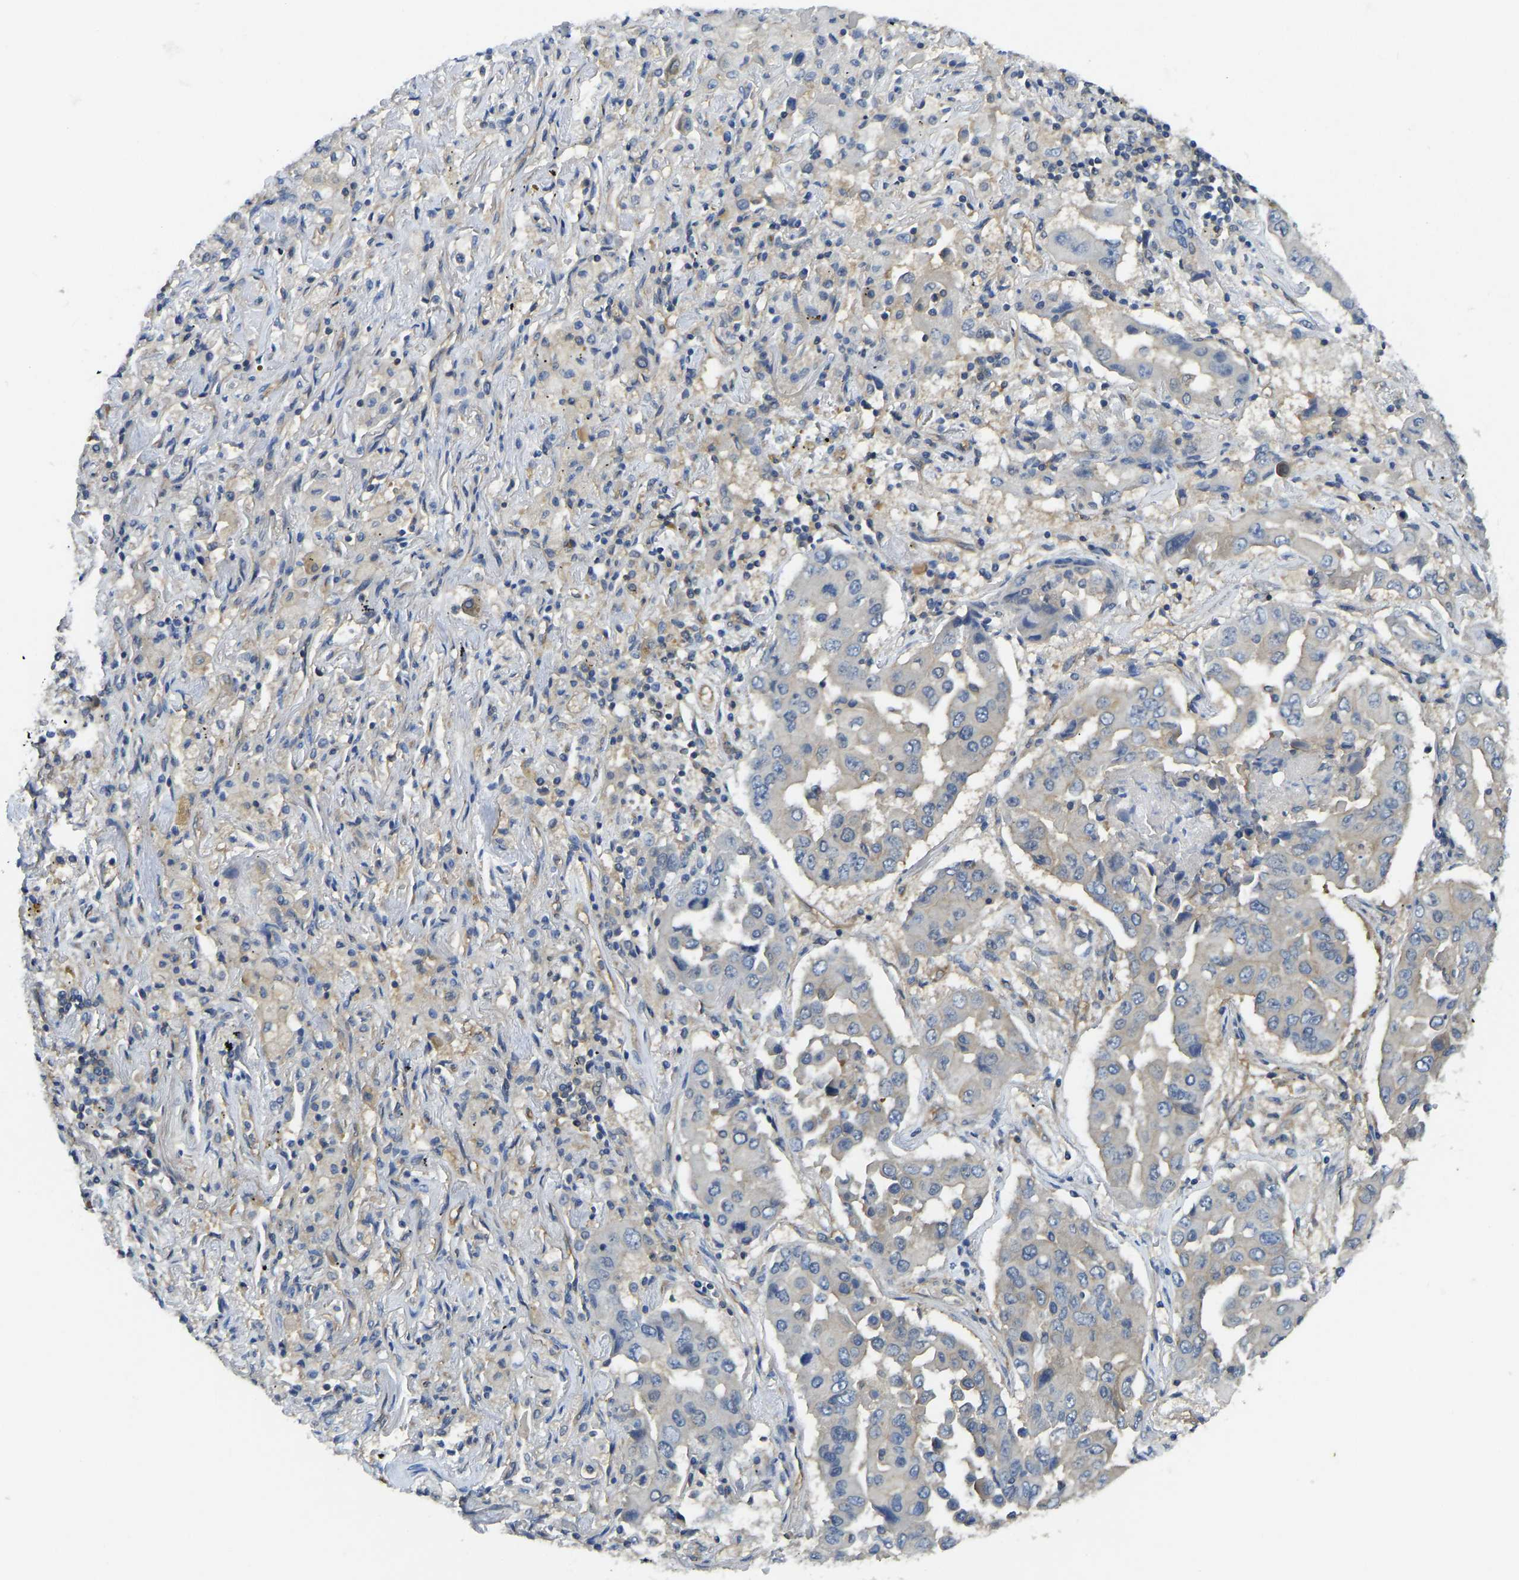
{"staining": {"intensity": "weak", "quantity": "<25%", "location": "cytoplasmic/membranous"}, "tissue": "lung cancer", "cell_type": "Tumor cells", "image_type": "cancer", "snomed": [{"axis": "morphology", "description": "Adenocarcinoma, NOS"}, {"axis": "topography", "description": "Lung"}], "caption": "Image shows no protein positivity in tumor cells of lung adenocarcinoma tissue.", "gene": "PPP3CA", "patient": {"sex": "female", "age": 65}}